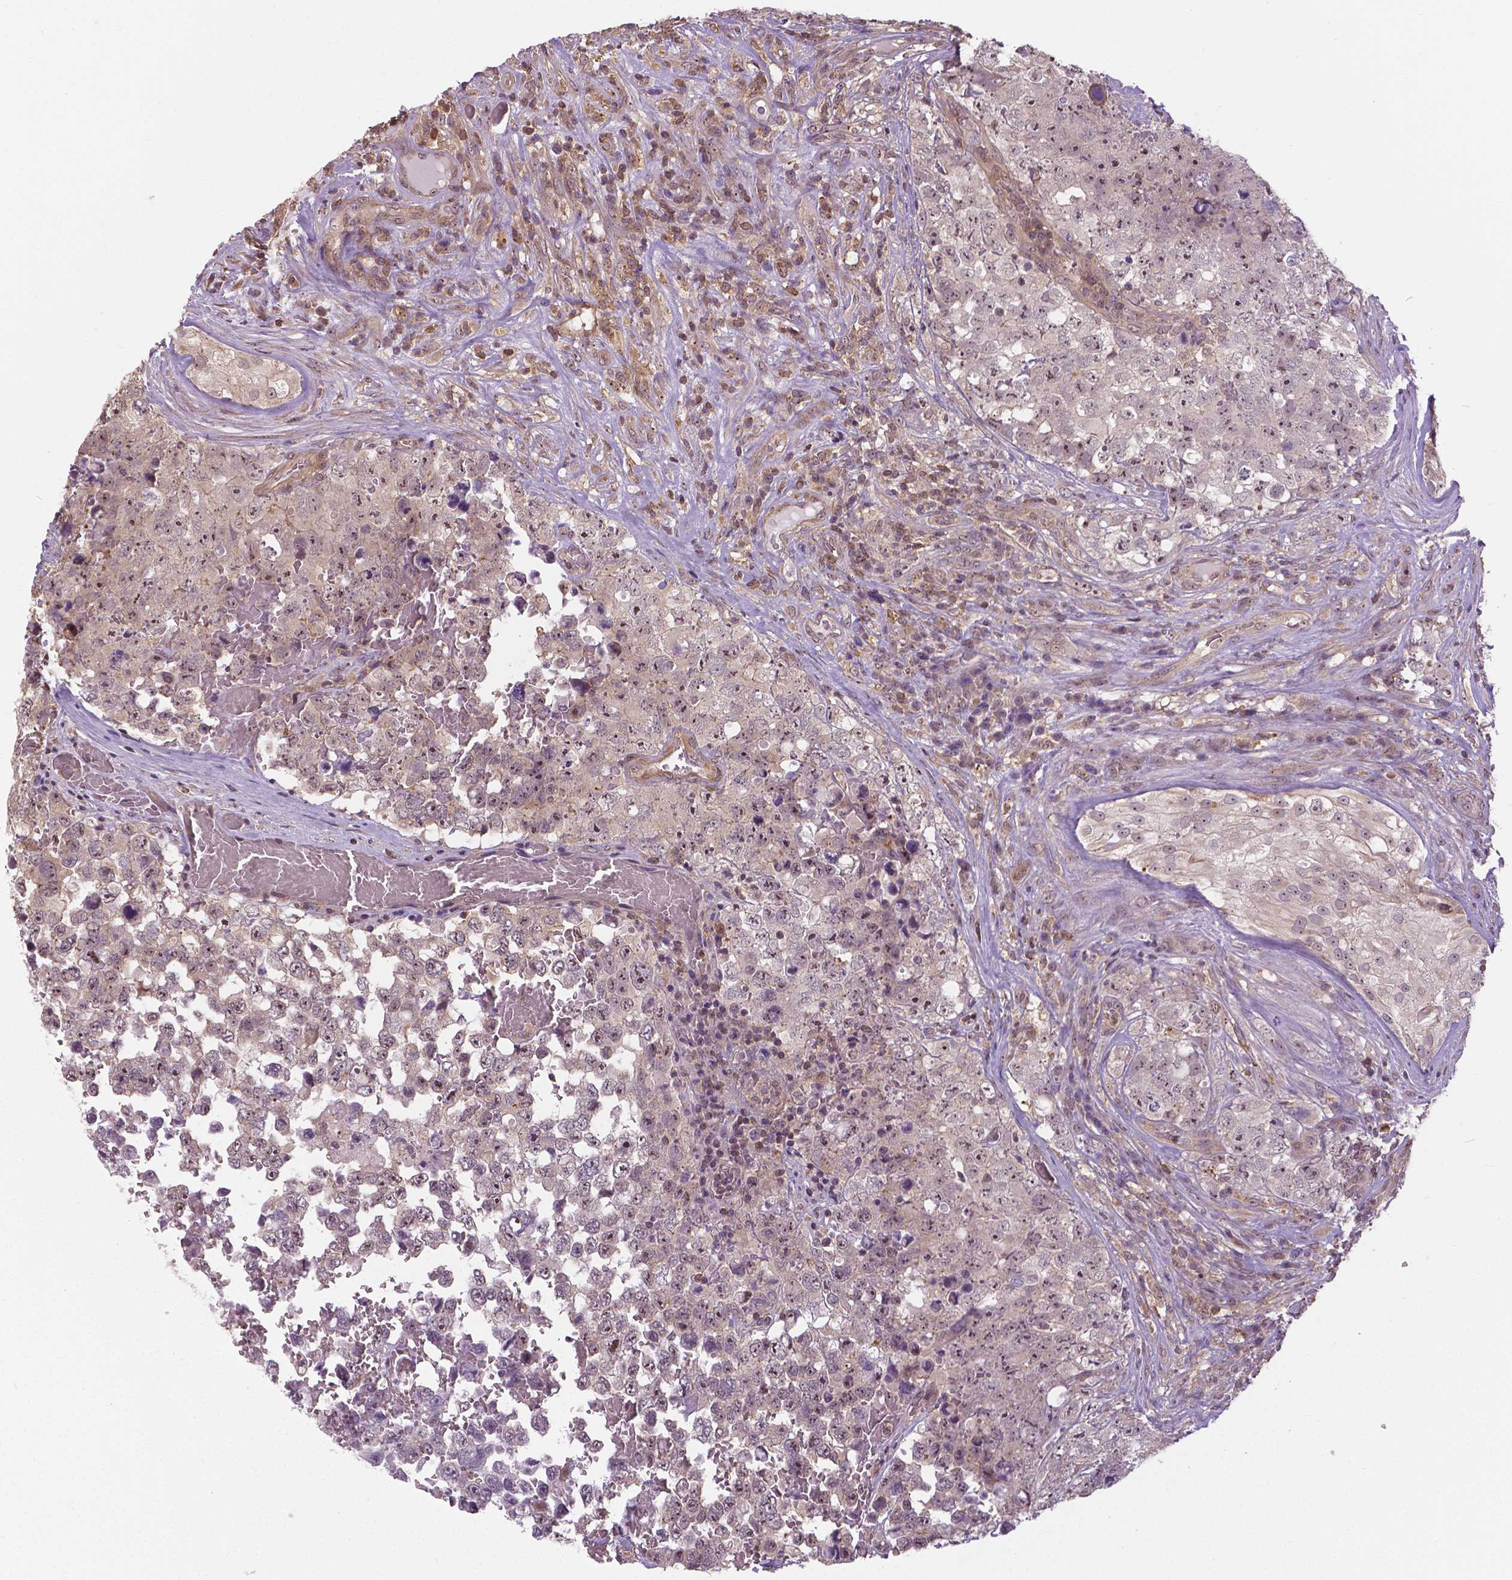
{"staining": {"intensity": "moderate", "quantity": "25%-75%", "location": "nuclear"}, "tissue": "testis cancer", "cell_type": "Tumor cells", "image_type": "cancer", "snomed": [{"axis": "morphology", "description": "Carcinoma, Embryonal, NOS"}, {"axis": "topography", "description": "Testis"}], "caption": "This image demonstrates IHC staining of human testis embryonal carcinoma, with medium moderate nuclear staining in about 25%-75% of tumor cells.", "gene": "ANXA13", "patient": {"sex": "male", "age": 18}}